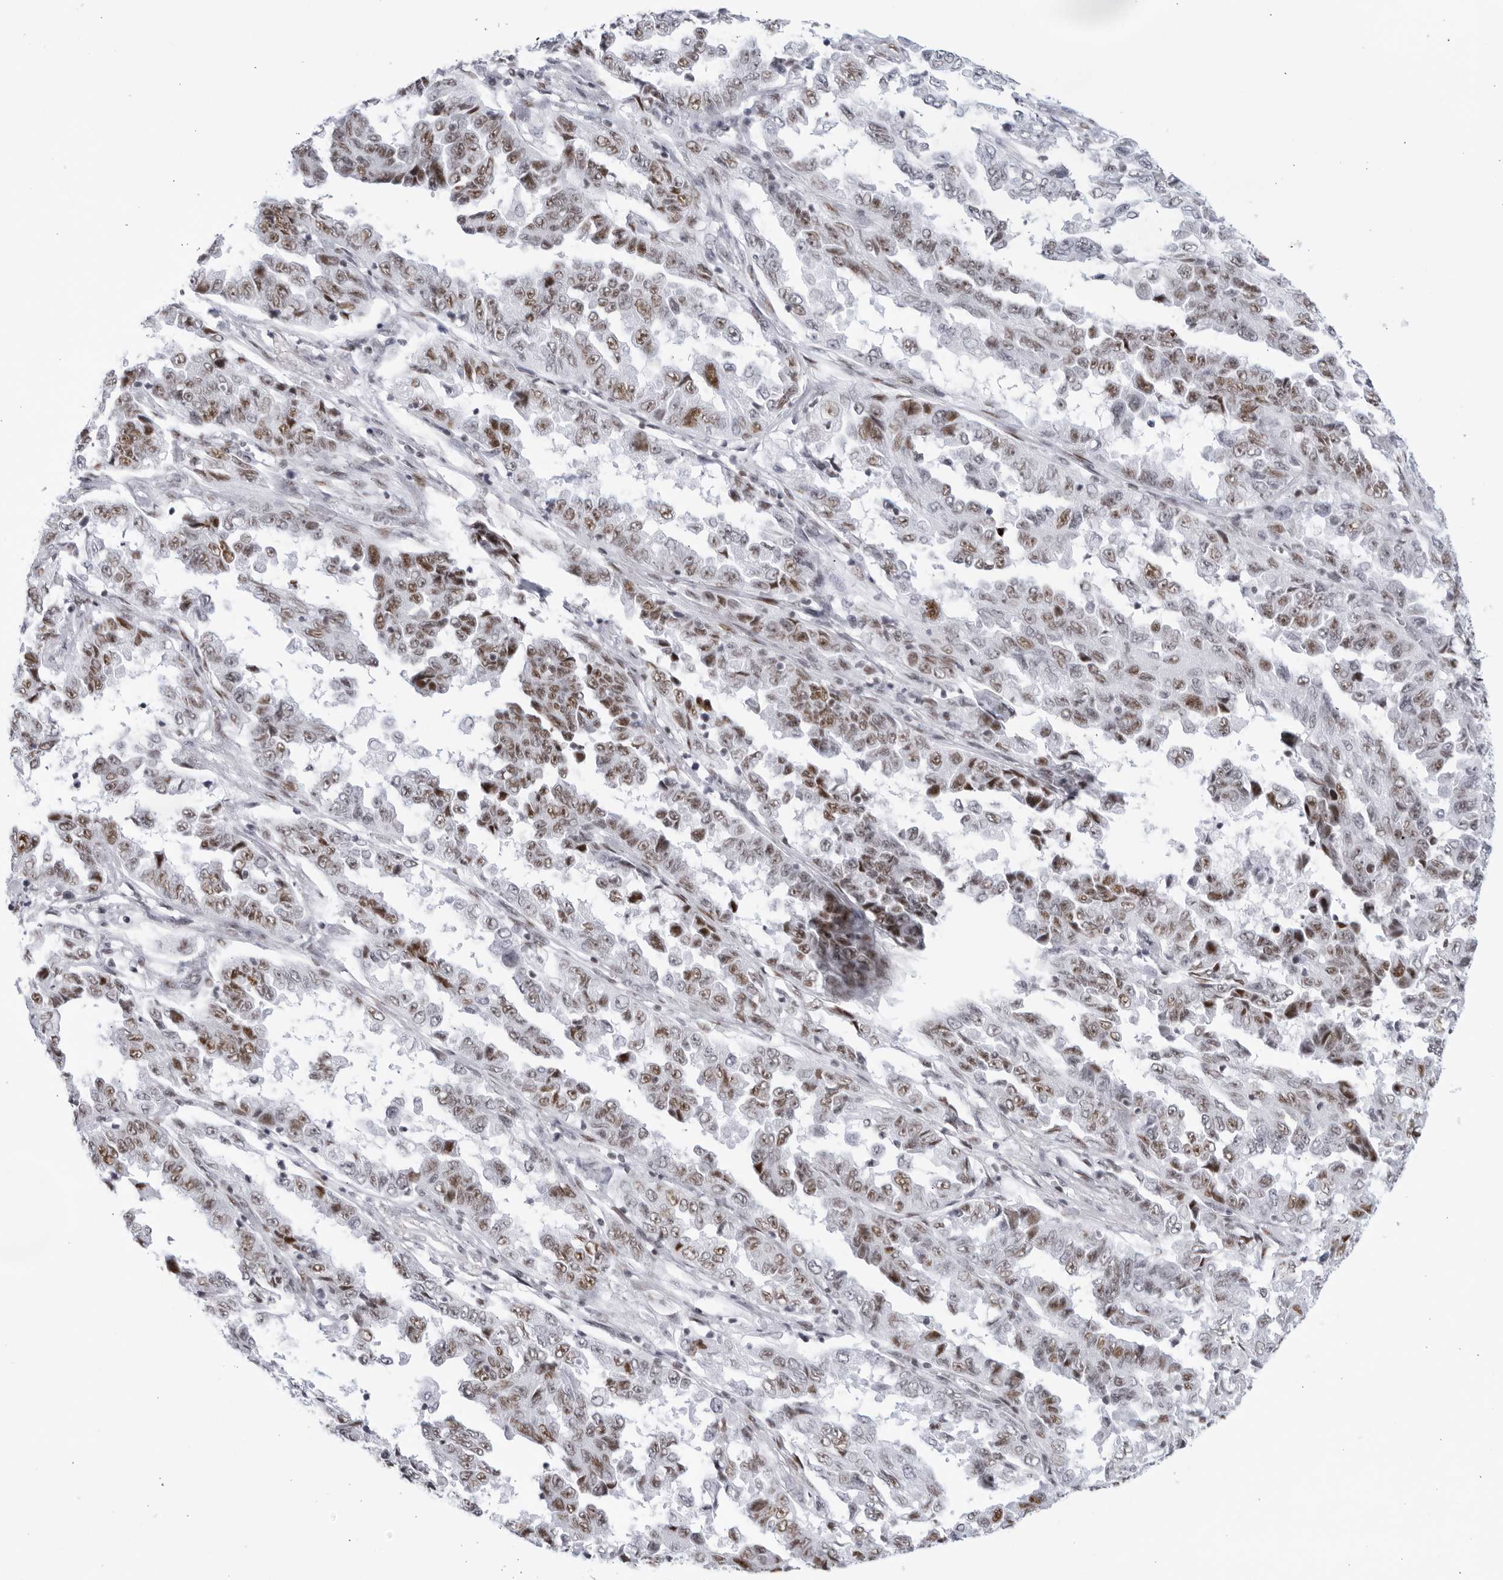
{"staining": {"intensity": "moderate", "quantity": ">75%", "location": "nuclear"}, "tissue": "lung cancer", "cell_type": "Tumor cells", "image_type": "cancer", "snomed": [{"axis": "morphology", "description": "Adenocarcinoma, NOS"}, {"axis": "topography", "description": "Lung"}], "caption": "Moderate nuclear staining is present in about >75% of tumor cells in lung adenocarcinoma.", "gene": "HP1BP3", "patient": {"sex": "female", "age": 51}}